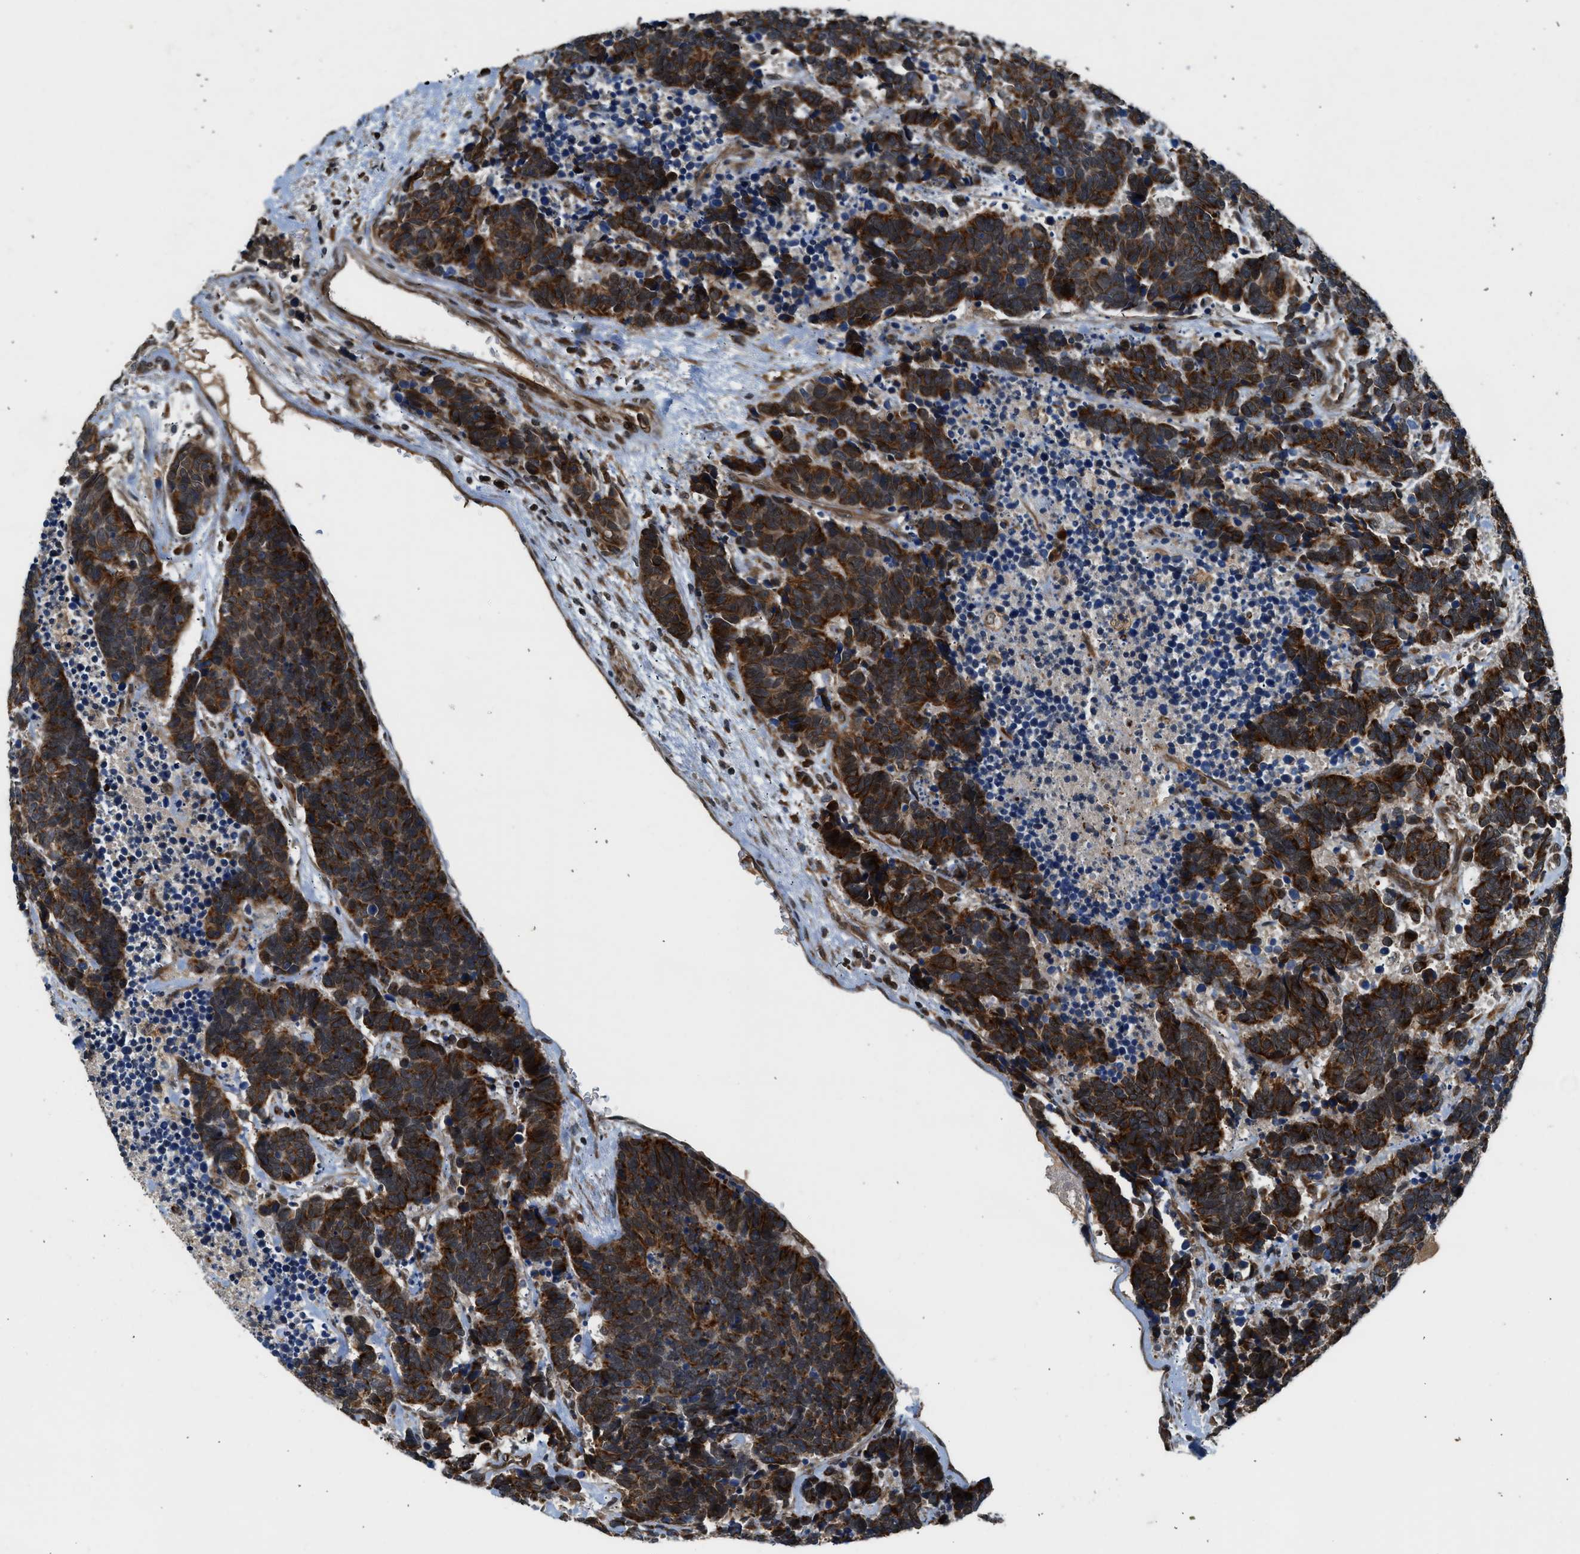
{"staining": {"intensity": "strong", "quantity": ">75%", "location": "cytoplasmic/membranous"}, "tissue": "carcinoid", "cell_type": "Tumor cells", "image_type": "cancer", "snomed": [{"axis": "morphology", "description": "Carcinoma, NOS"}, {"axis": "morphology", "description": "Carcinoid, malignant, NOS"}, {"axis": "topography", "description": "Urinary bladder"}], "caption": "The micrograph shows a brown stain indicating the presence of a protein in the cytoplasmic/membranous of tumor cells in carcinoid (malignant).", "gene": "RETREG3", "patient": {"sex": "male", "age": 57}}